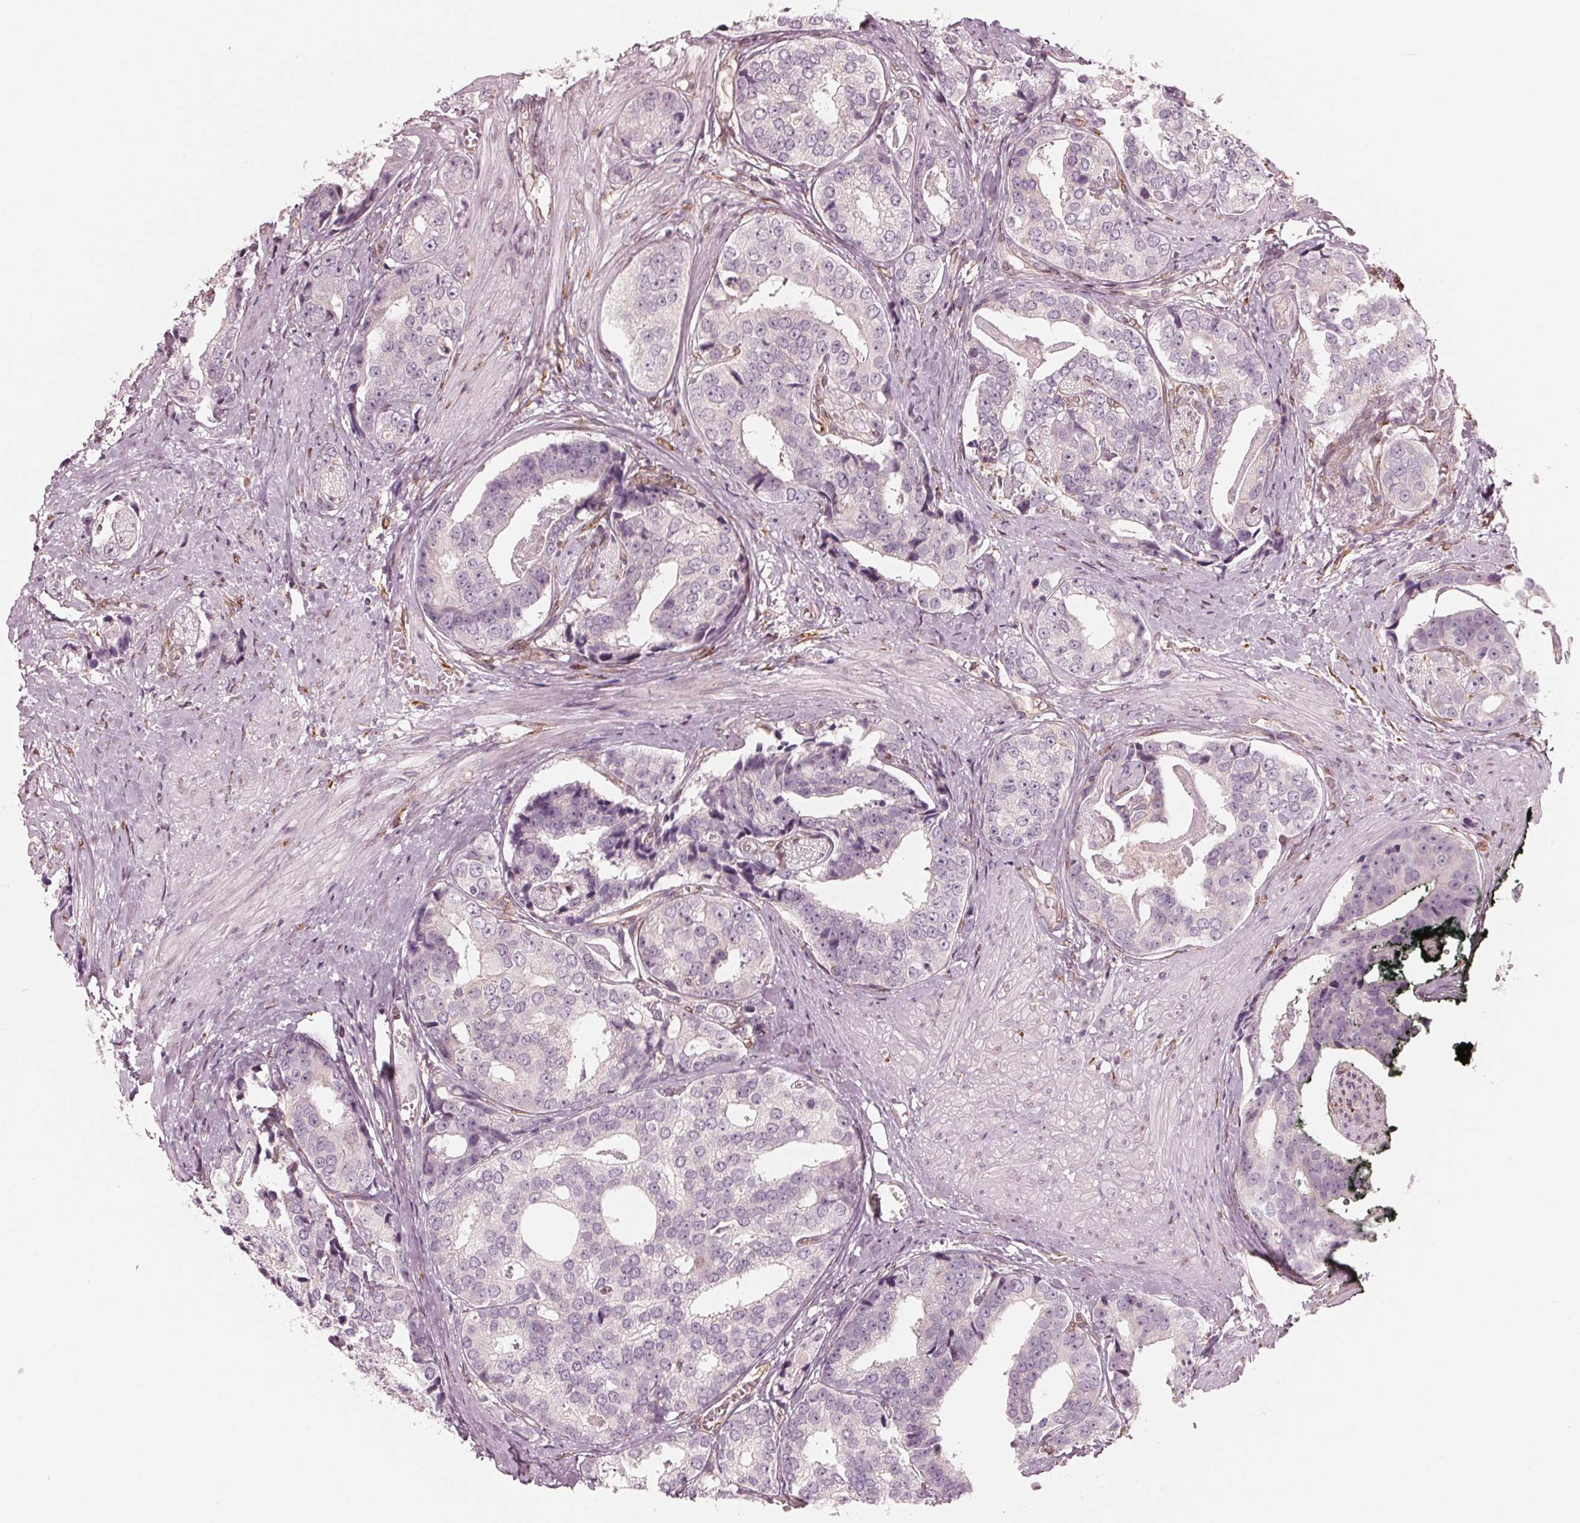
{"staining": {"intensity": "negative", "quantity": "none", "location": "none"}, "tissue": "prostate cancer", "cell_type": "Tumor cells", "image_type": "cancer", "snomed": [{"axis": "morphology", "description": "Adenocarcinoma, High grade"}, {"axis": "topography", "description": "Prostate"}], "caption": "Immunohistochemistry image of prostate cancer (adenocarcinoma (high-grade)) stained for a protein (brown), which reveals no expression in tumor cells.", "gene": "IKBIP", "patient": {"sex": "male", "age": 71}}